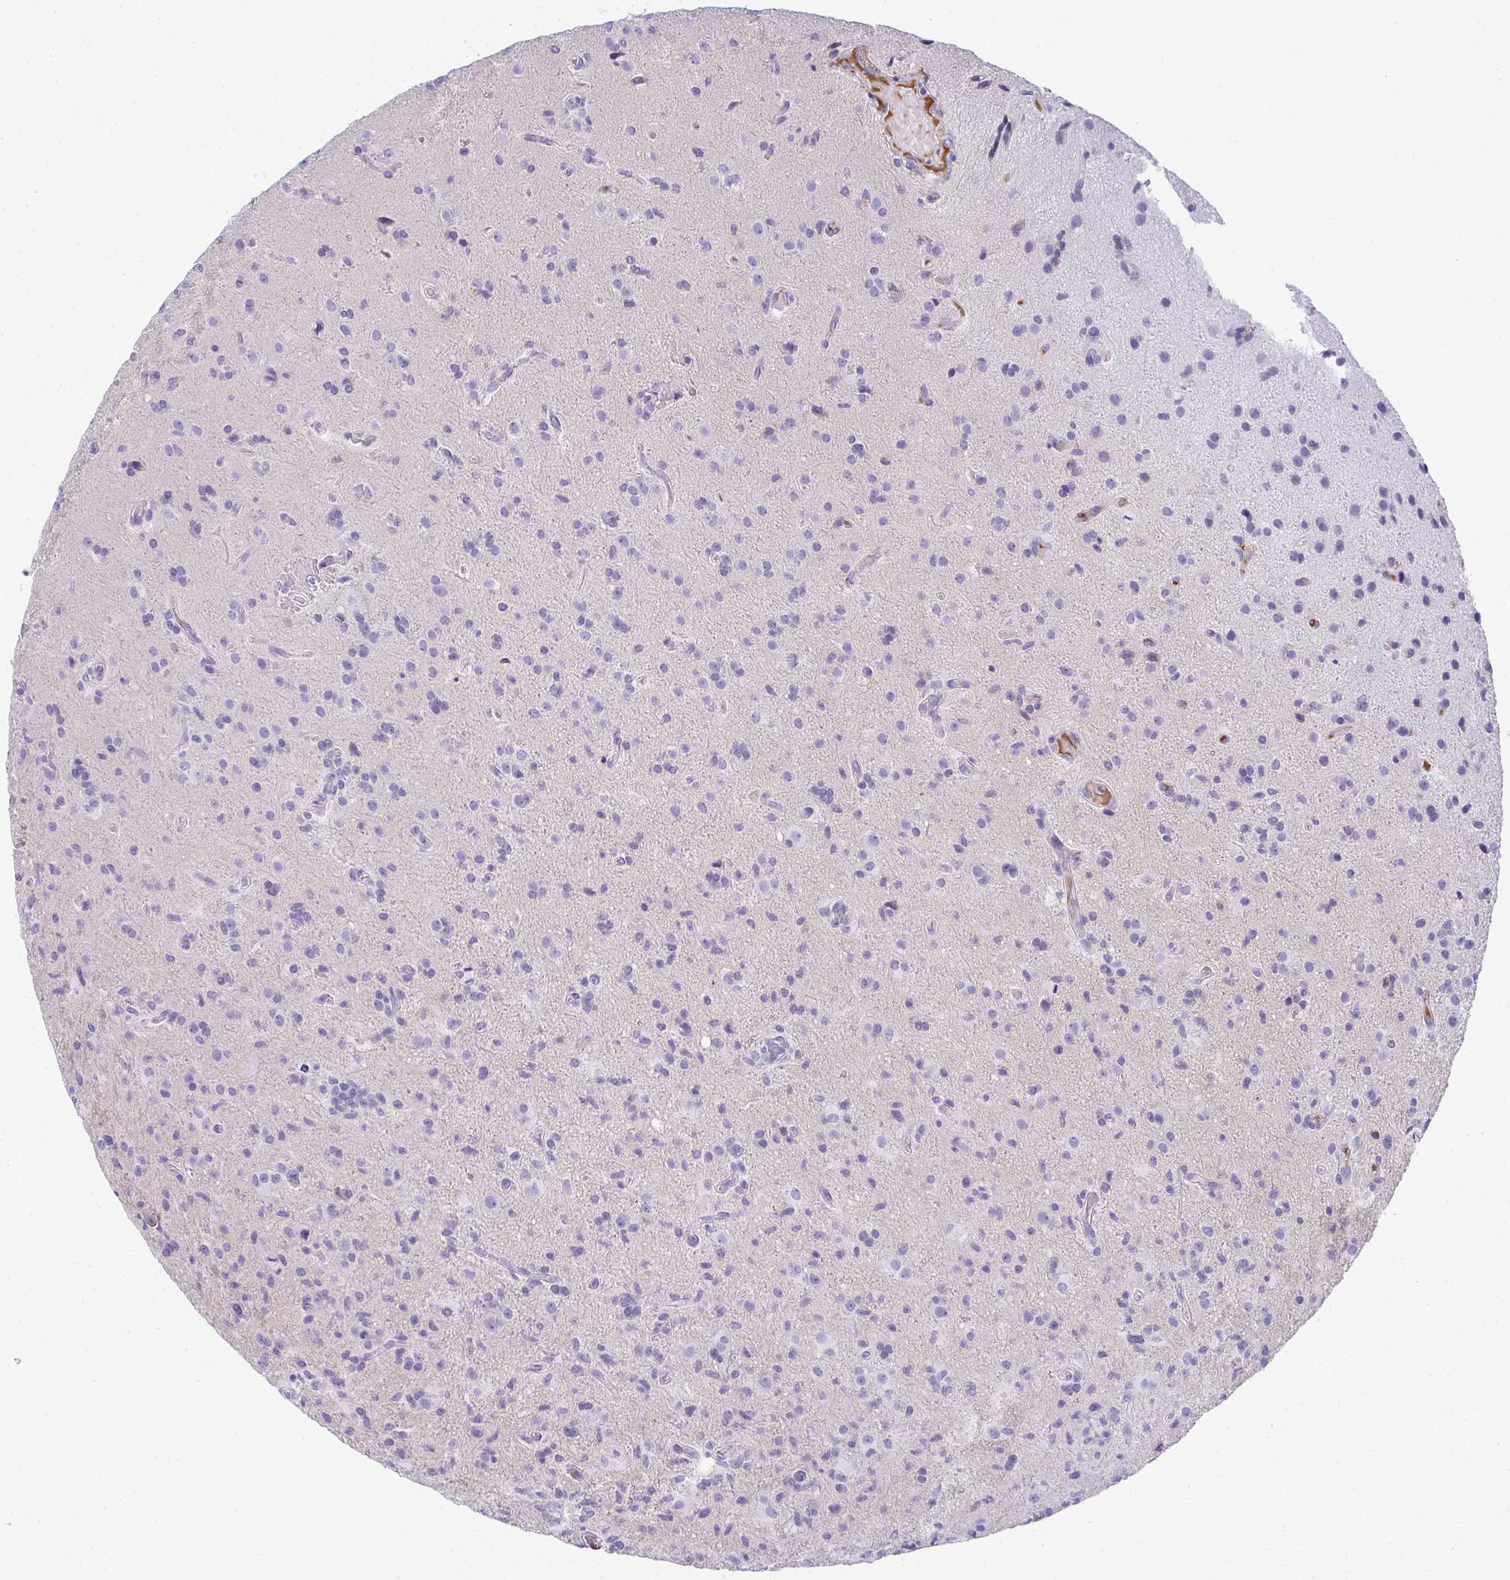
{"staining": {"intensity": "negative", "quantity": "none", "location": "none"}, "tissue": "glioma", "cell_type": "Tumor cells", "image_type": "cancer", "snomed": [{"axis": "morphology", "description": "Glioma, malignant, High grade"}, {"axis": "topography", "description": "Brain"}], "caption": "Immunohistochemistry photomicrograph of human glioma stained for a protein (brown), which exhibits no staining in tumor cells. (DAB IHC visualized using brightfield microscopy, high magnification).", "gene": "ZSWIM3", "patient": {"sex": "male", "age": 55}}